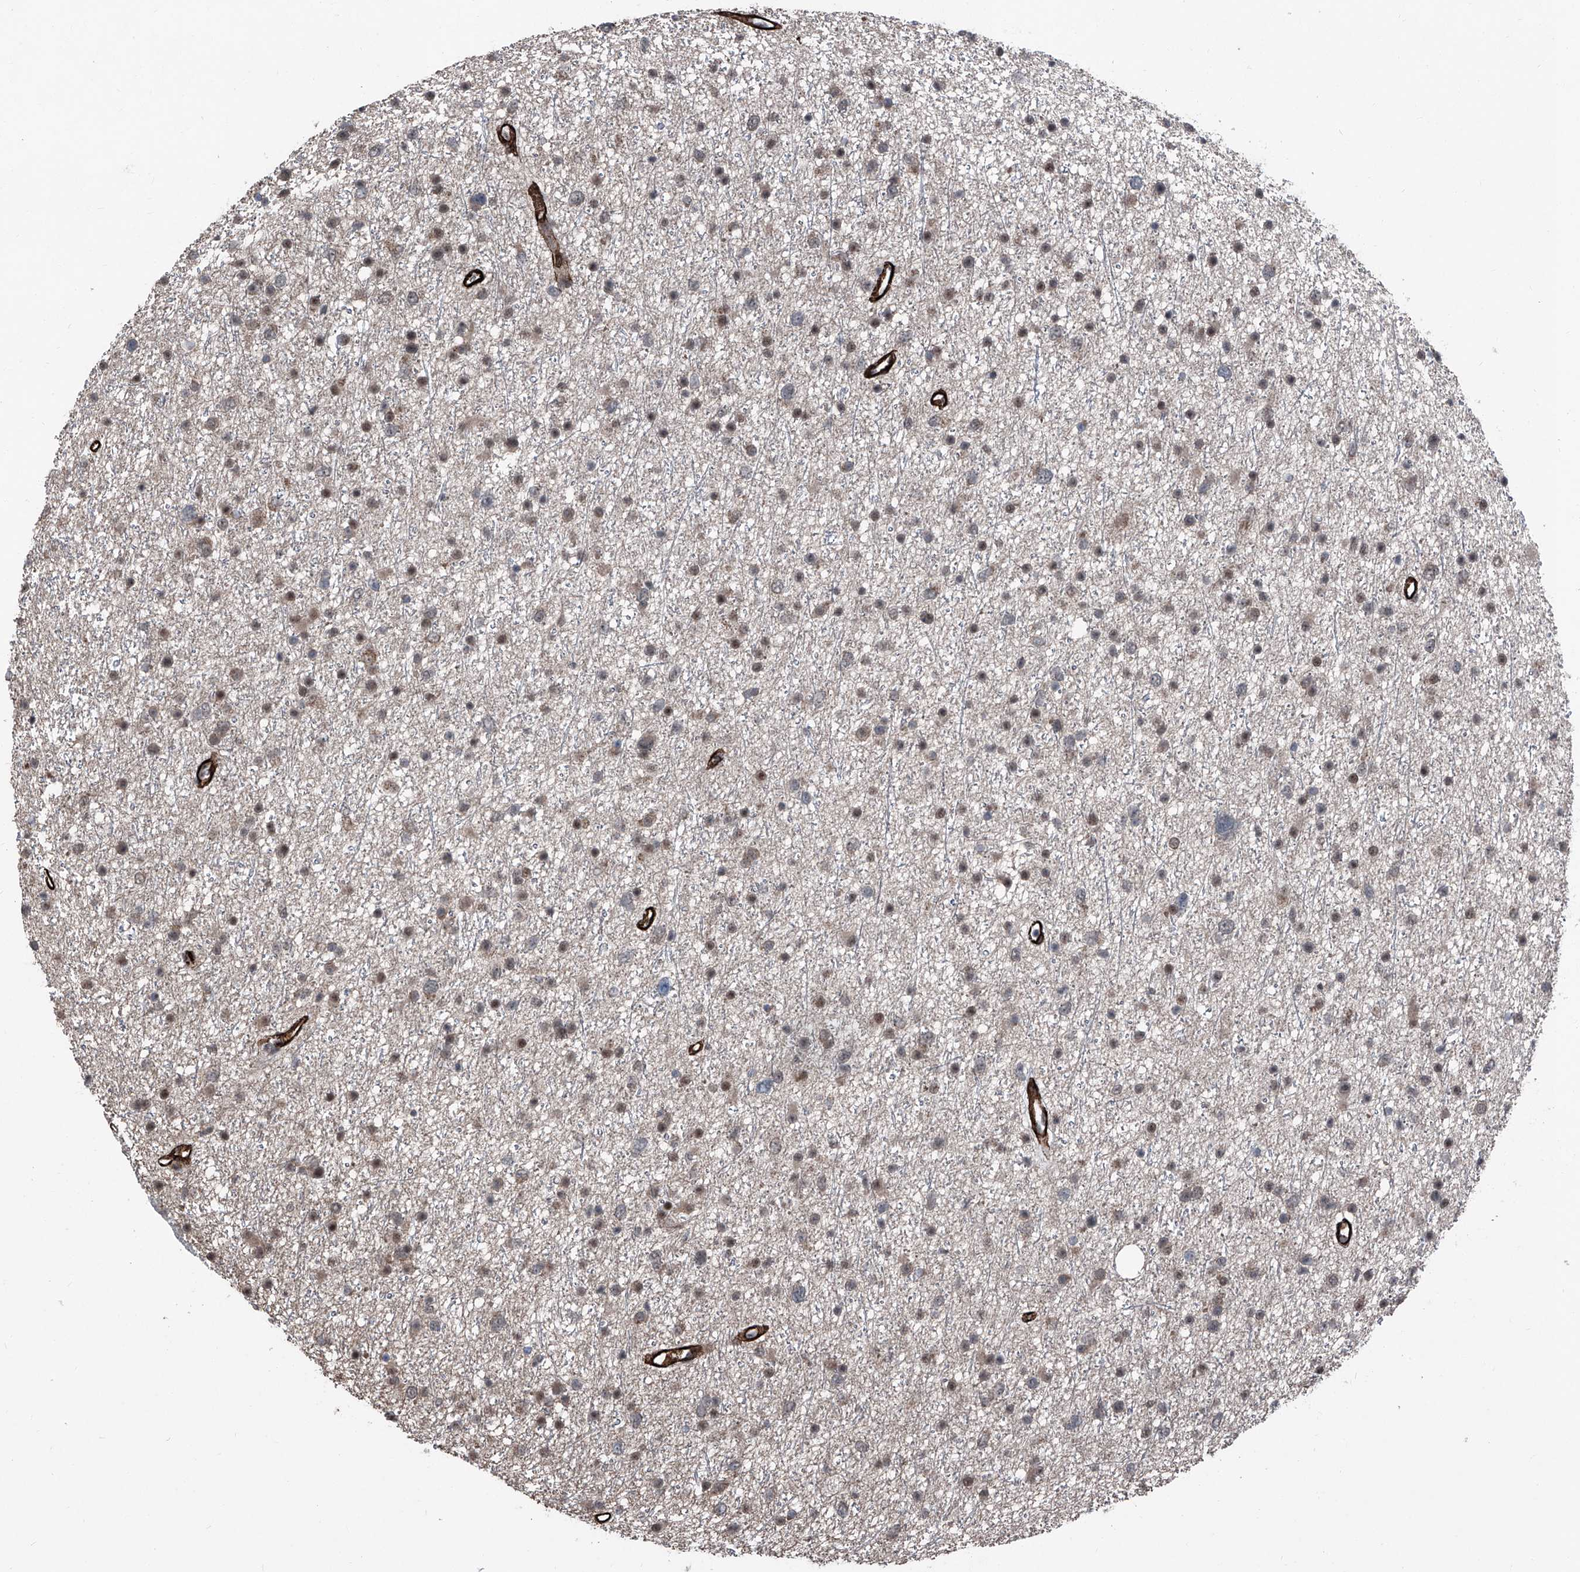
{"staining": {"intensity": "weak", "quantity": ">75%", "location": "nuclear"}, "tissue": "glioma", "cell_type": "Tumor cells", "image_type": "cancer", "snomed": [{"axis": "morphology", "description": "Glioma, malignant, Low grade"}, {"axis": "topography", "description": "Cerebral cortex"}], "caption": "Human glioma stained for a protein (brown) shows weak nuclear positive expression in about >75% of tumor cells.", "gene": "COA7", "patient": {"sex": "female", "age": 39}}